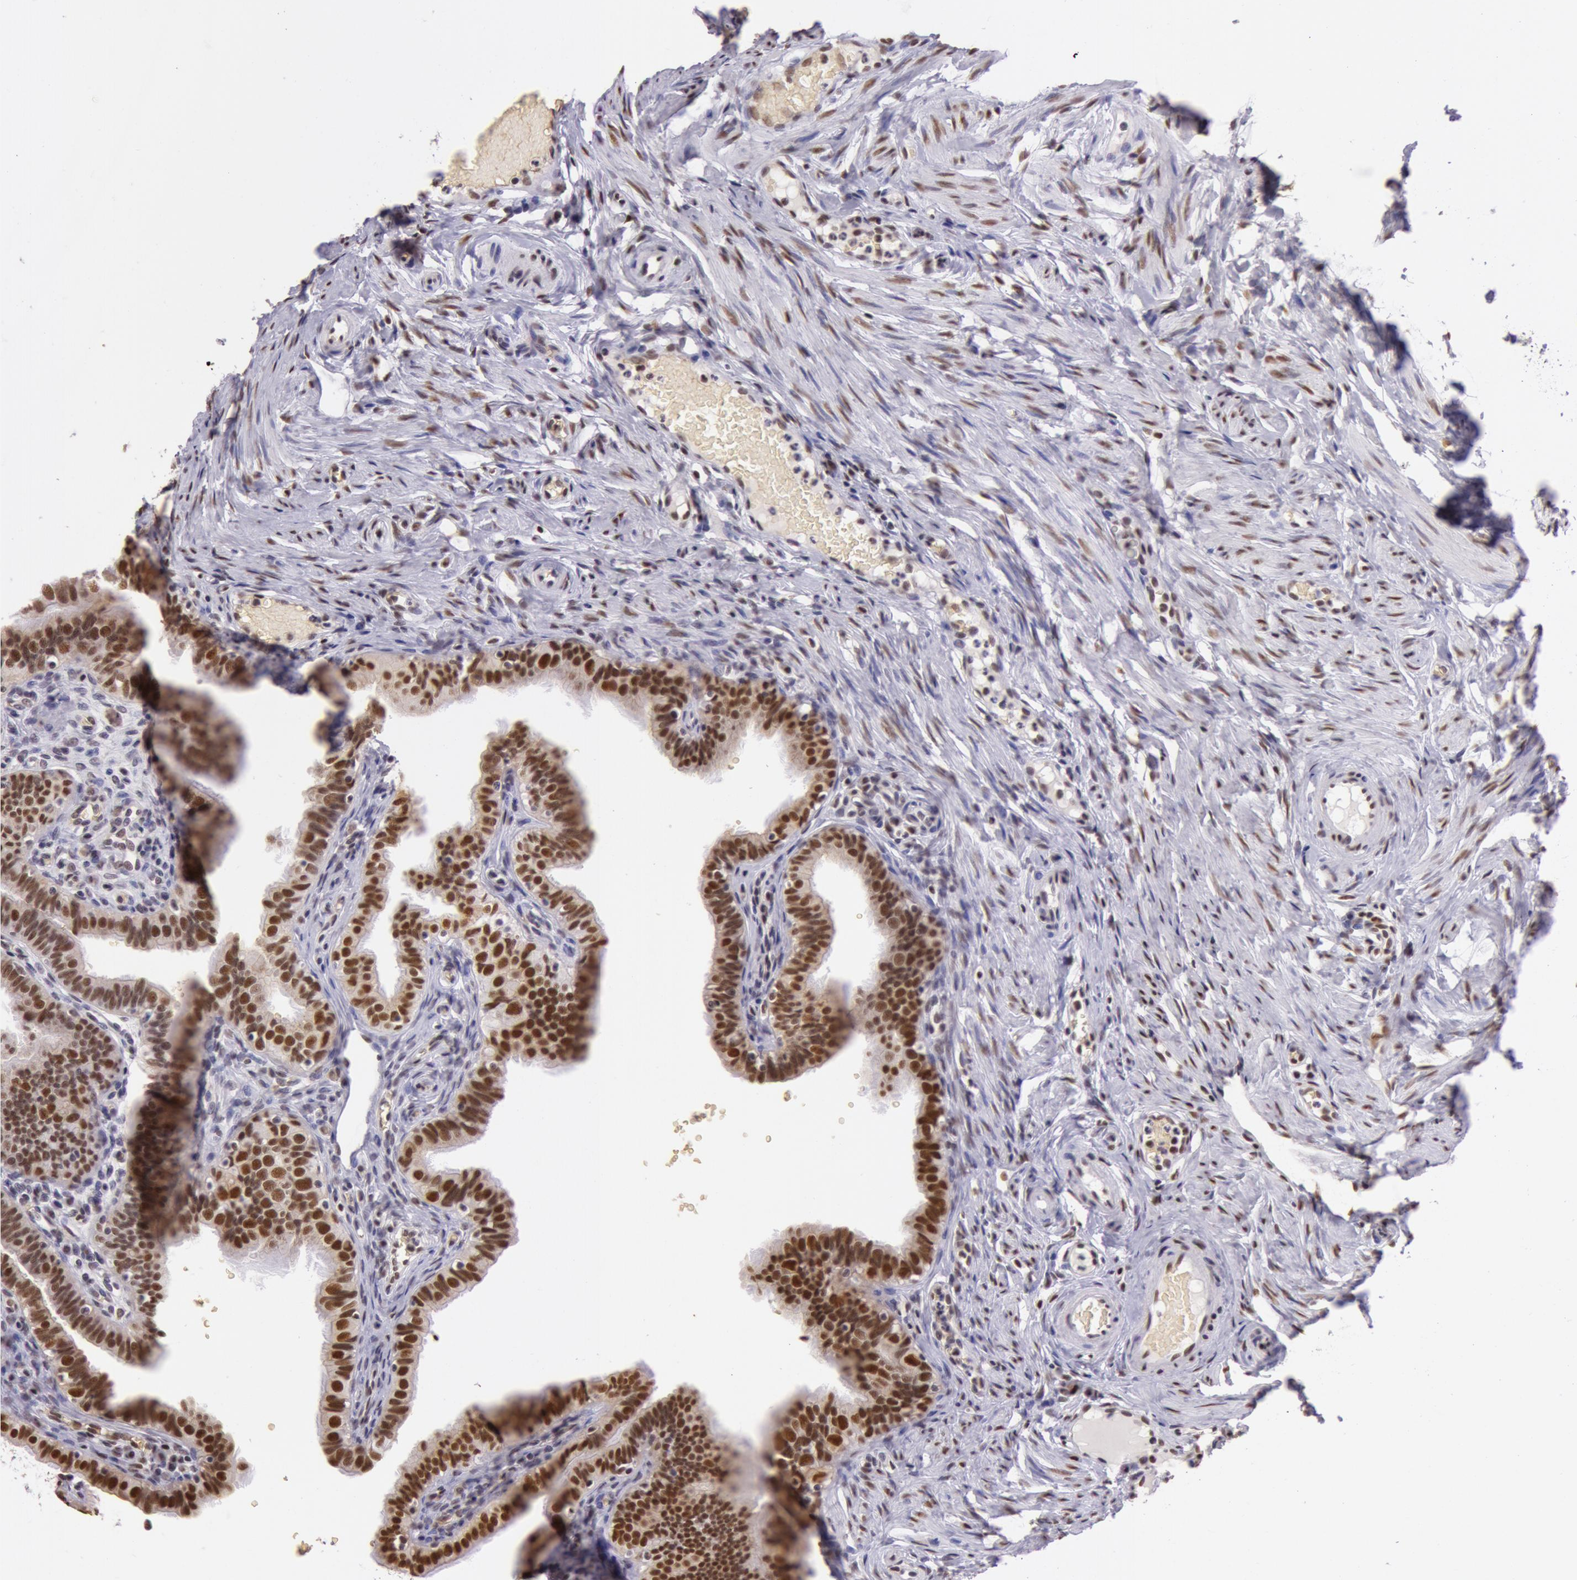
{"staining": {"intensity": "moderate", "quantity": ">75%", "location": "nuclear"}, "tissue": "fallopian tube", "cell_type": "Glandular cells", "image_type": "normal", "snomed": [{"axis": "morphology", "description": "Normal tissue, NOS"}, {"axis": "topography", "description": "Fallopian tube"}, {"axis": "topography", "description": "Ovary"}], "caption": "Immunohistochemical staining of unremarkable human fallopian tube demonstrates >75% levels of moderate nuclear protein staining in about >75% of glandular cells. The staining is performed using DAB brown chromogen to label protein expression. The nuclei are counter-stained blue using hematoxylin.", "gene": "NBN", "patient": {"sex": "female", "age": 51}}